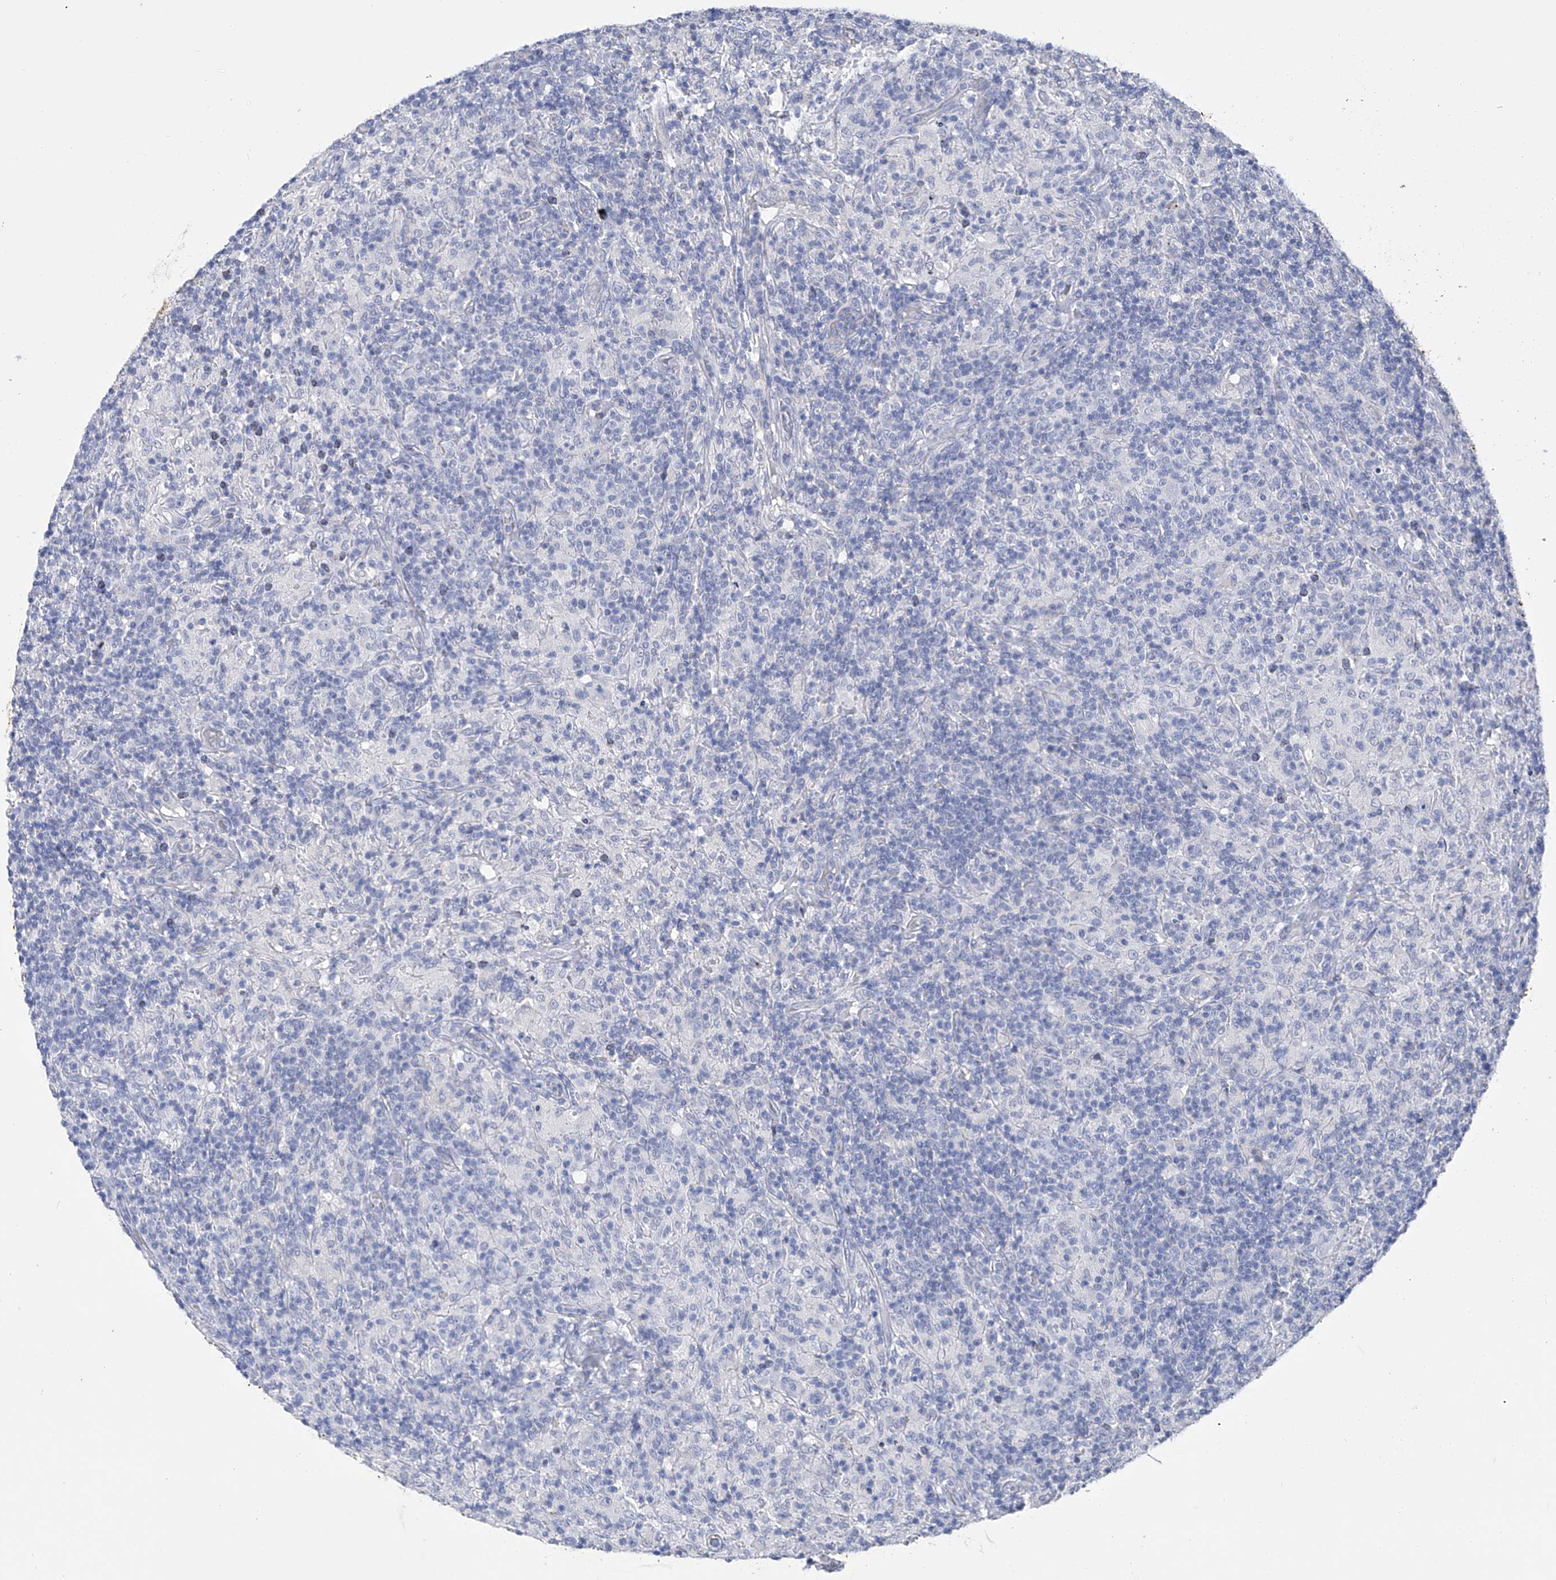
{"staining": {"intensity": "negative", "quantity": "none", "location": "none"}, "tissue": "lymphoma", "cell_type": "Tumor cells", "image_type": "cancer", "snomed": [{"axis": "morphology", "description": "Hodgkin's disease, NOS"}, {"axis": "topography", "description": "Lymph node"}], "caption": "Human Hodgkin's disease stained for a protein using immunohistochemistry shows no expression in tumor cells.", "gene": "ADRA1A", "patient": {"sex": "male", "age": 70}}